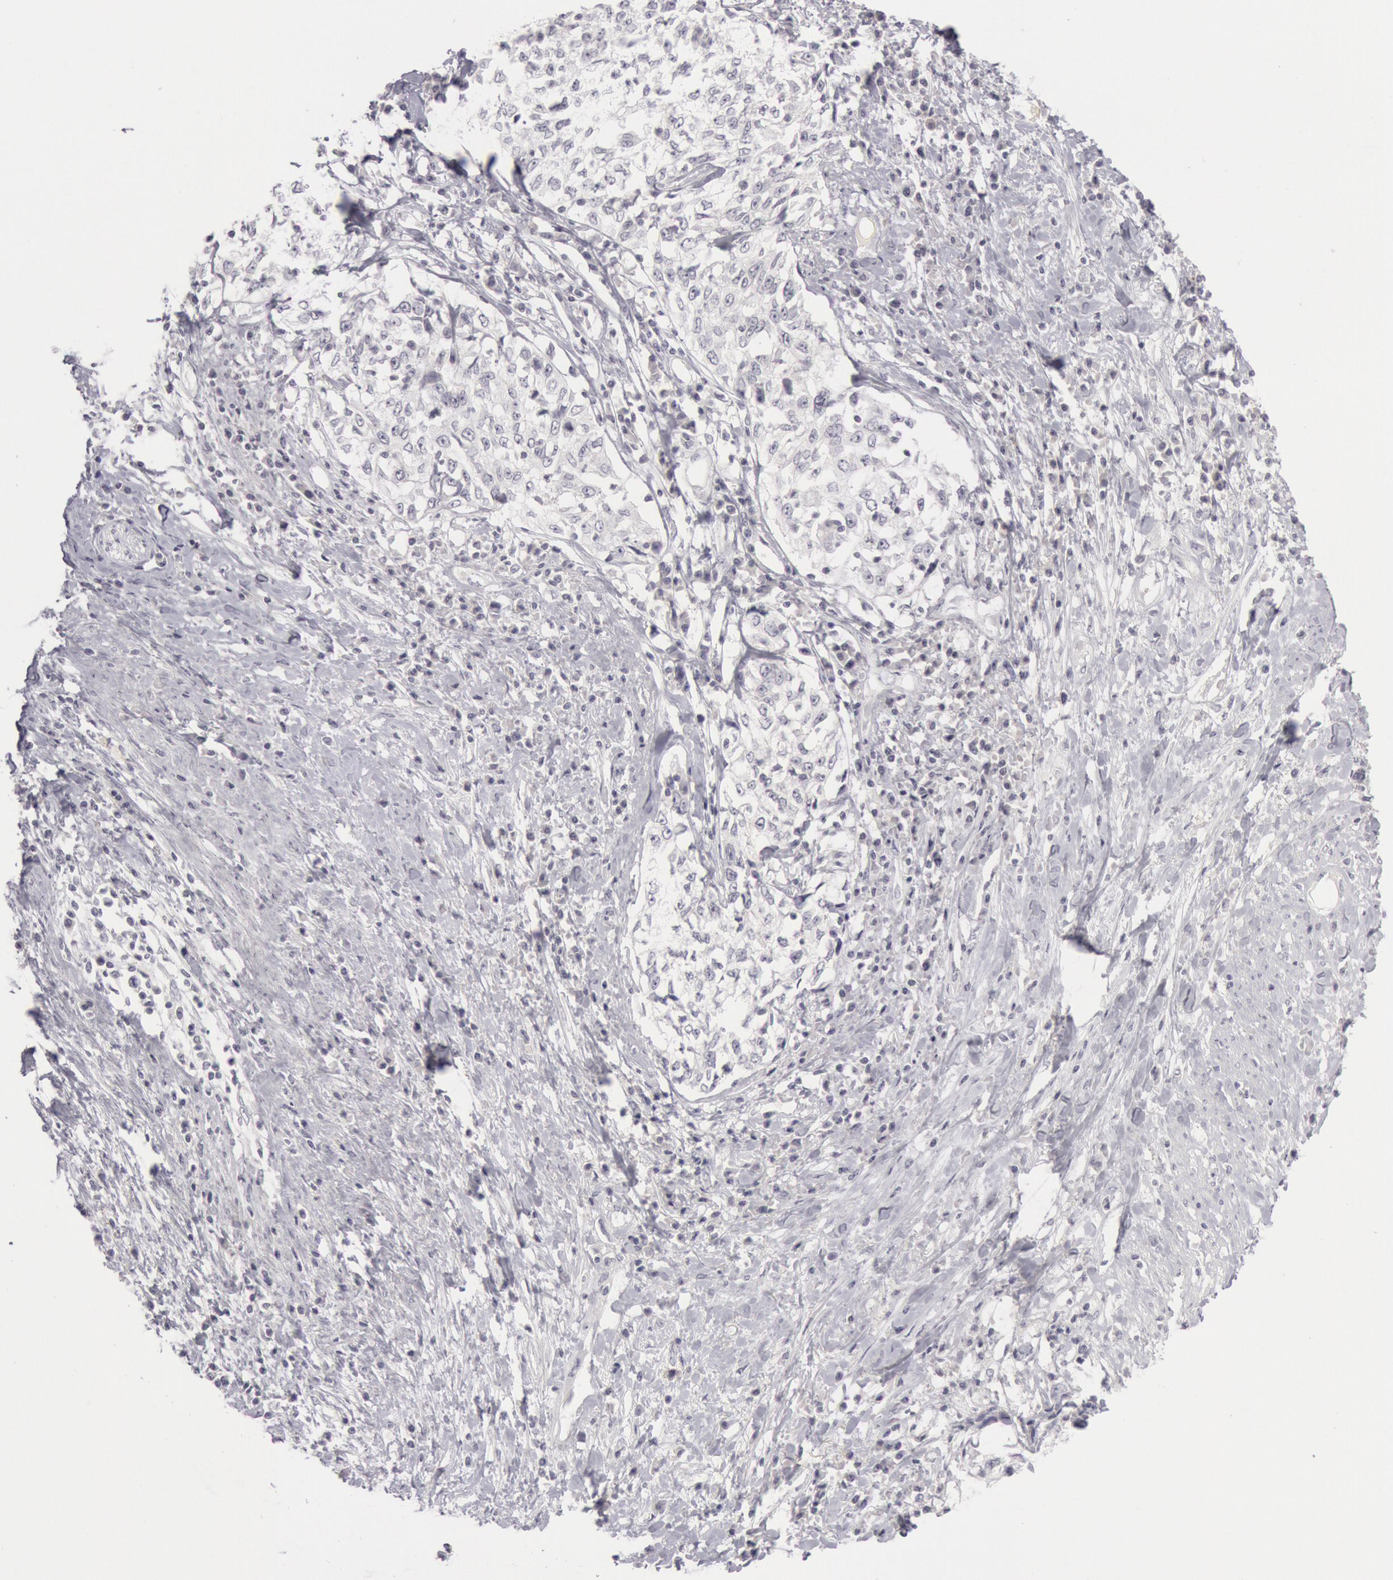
{"staining": {"intensity": "negative", "quantity": "none", "location": "none"}, "tissue": "cervical cancer", "cell_type": "Tumor cells", "image_type": "cancer", "snomed": [{"axis": "morphology", "description": "Squamous cell carcinoma, NOS"}, {"axis": "topography", "description": "Cervix"}], "caption": "This image is of squamous cell carcinoma (cervical) stained with immunohistochemistry (IHC) to label a protein in brown with the nuclei are counter-stained blue. There is no staining in tumor cells. Brightfield microscopy of immunohistochemistry stained with DAB (brown) and hematoxylin (blue), captured at high magnification.", "gene": "KRT16", "patient": {"sex": "female", "age": 57}}